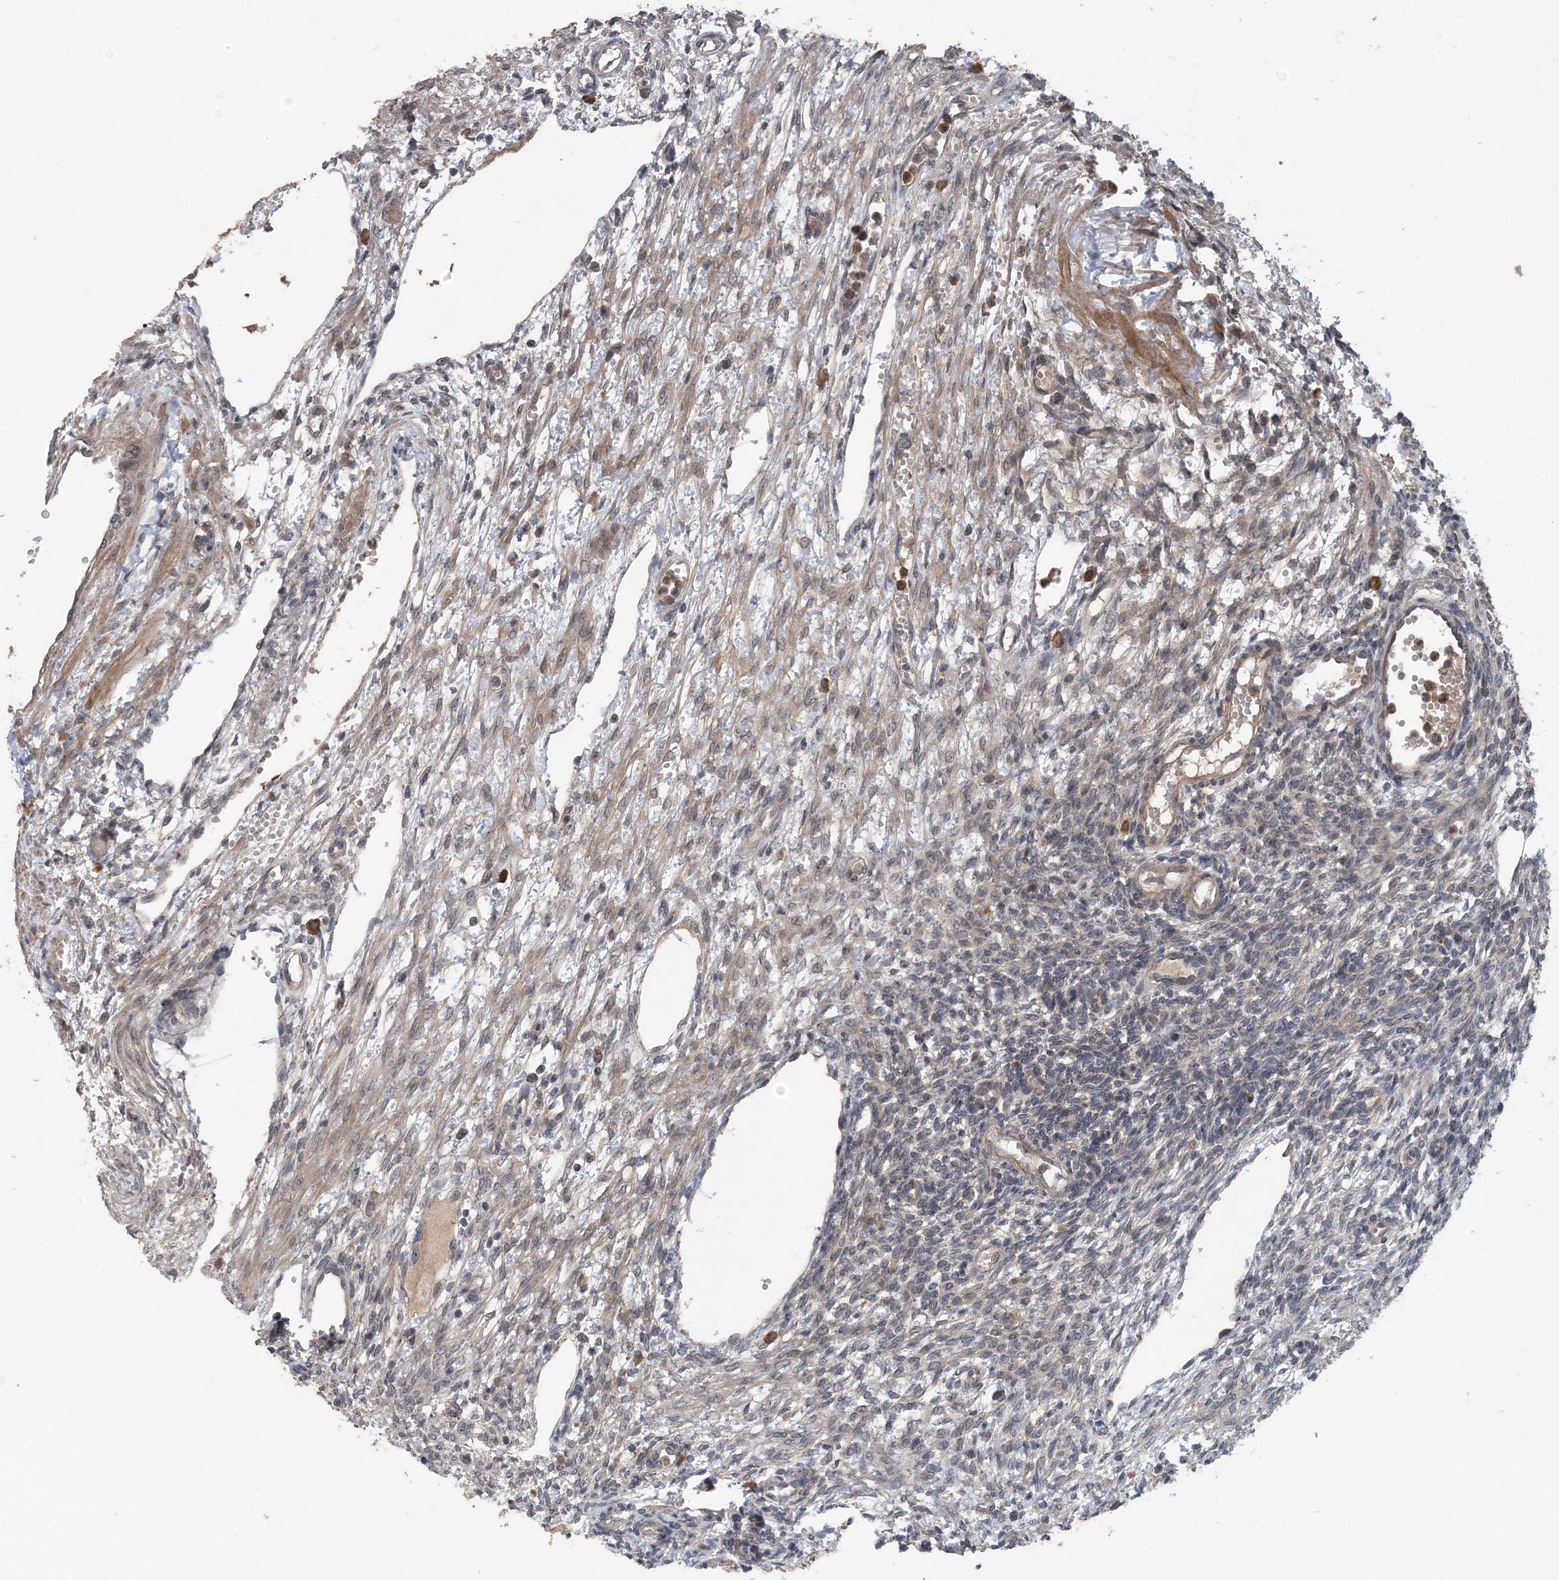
{"staining": {"intensity": "negative", "quantity": "none", "location": "none"}, "tissue": "ovary", "cell_type": "Ovarian stroma cells", "image_type": "normal", "snomed": [{"axis": "morphology", "description": "Normal tissue, NOS"}, {"axis": "morphology", "description": "Cyst, NOS"}, {"axis": "topography", "description": "Ovary"}], "caption": "Human ovary stained for a protein using immunohistochemistry demonstrates no expression in ovarian stroma cells.", "gene": "MYO9B", "patient": {"sex": "female", "age": 33}}